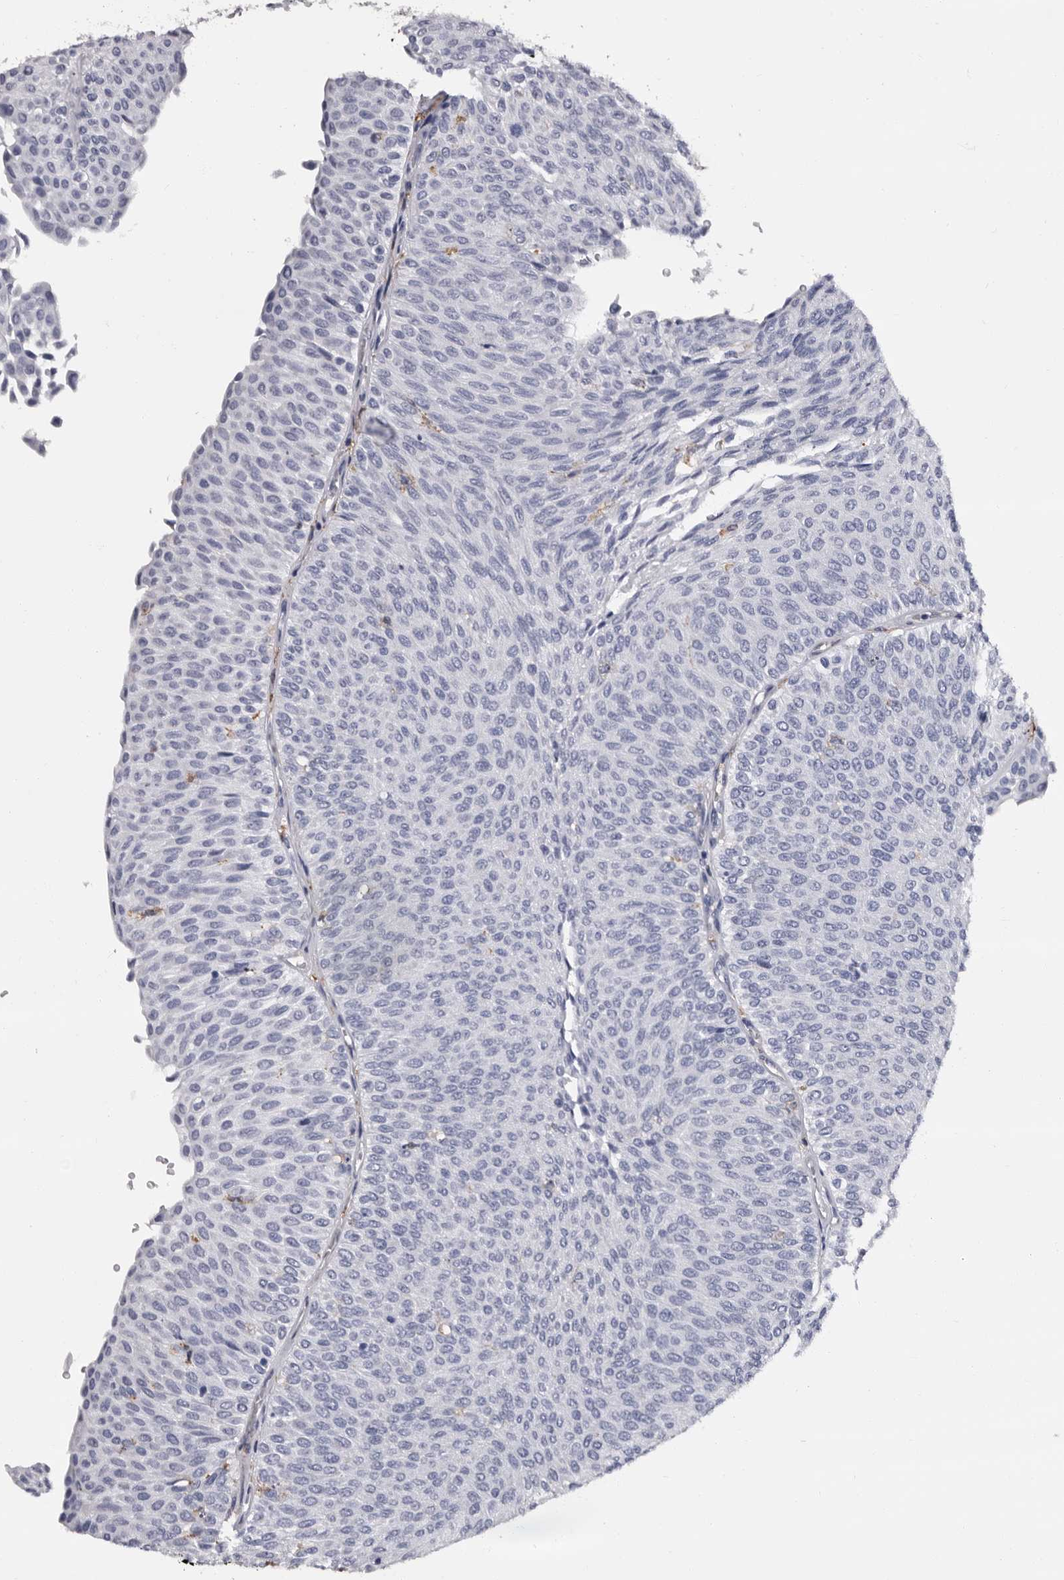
{"staining": {"intensity": "negative", "quantity": "none", "location": "none"}, "tissue": "urothelial cancer", "cell_type": "Tumor cells", "image_type": "cancer", "snomed": [{"axis": "morphology", "description": "Urothelial carcinoma, Low grade"}, {"axis": "topography", "description": "Urinary bladder"}], "caption": "Photomicrograph shows no significant protein staining in tumor cells of urothelial cancer.", "gene": "EPB41L3", "patient": {"sex": "male", "age": 78}}